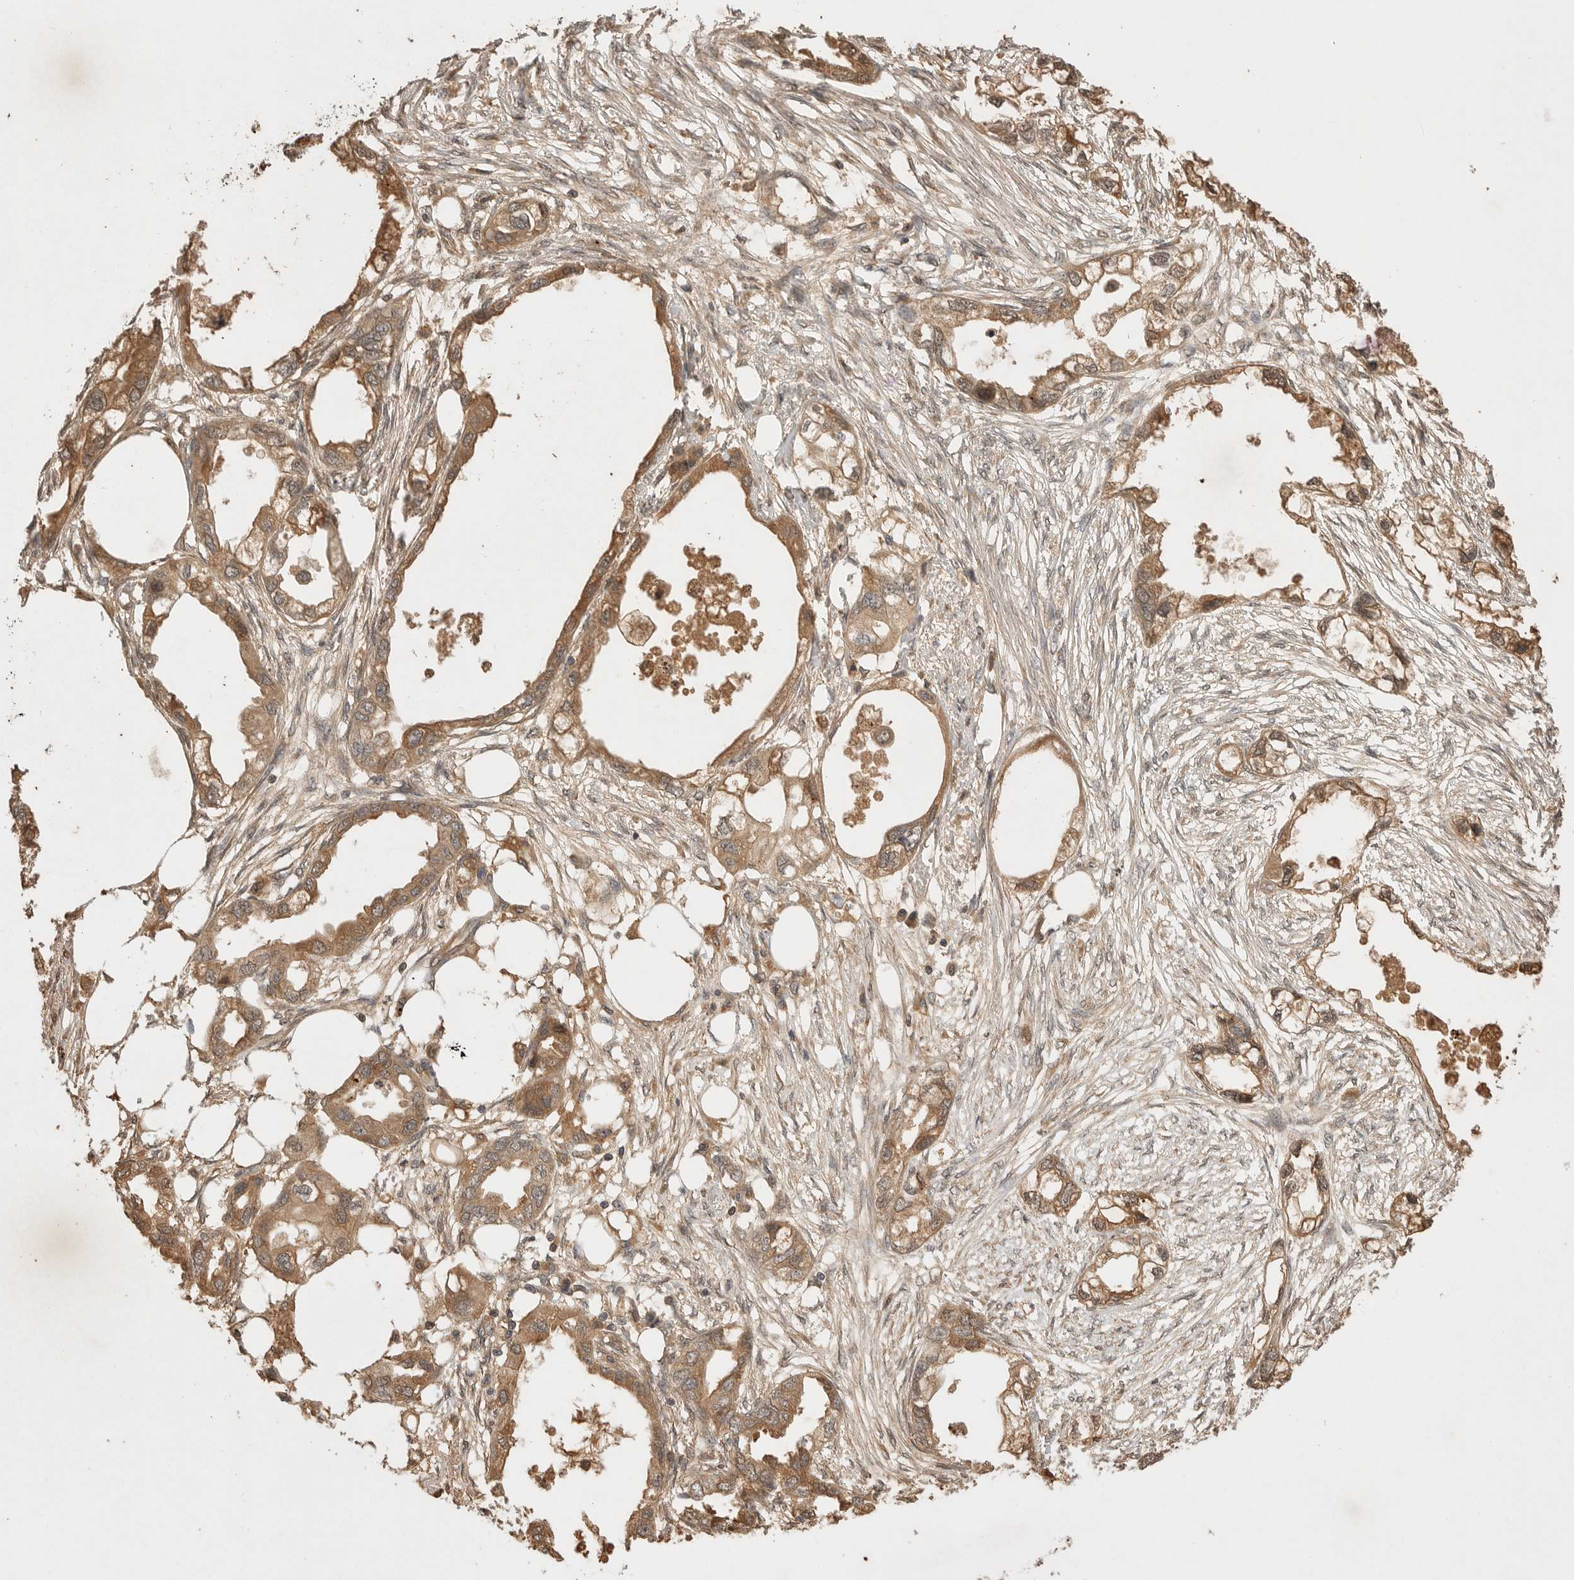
{"staining": {"intensity": "moderate", "quantity": ">75%", "location": "cytoplasmic/membranous"}, "tissue": "endometrial cancer", "cell_type": "Tumor cells", "image_type": "cancer", "snomed": [{"axis": "morphology", "description": "Adenocarcinoma, NOS"}, {"axis": "morphology", "description": "Adenocarcinoma, metastatic, NOS"}, {"axis": "topography", "description": "Adipose tissue"}, {"axis": "topography", "description": "Endometrium"}], "caption": "Immunohistochemical staining of endometrial adenocarcinoma shows medium levels of moderate cytoplasmic/membranous protein positivity in about >75% of tumor cells.", "gene": "PRMT3", "patient": {"sex": "female", "age": 67}}